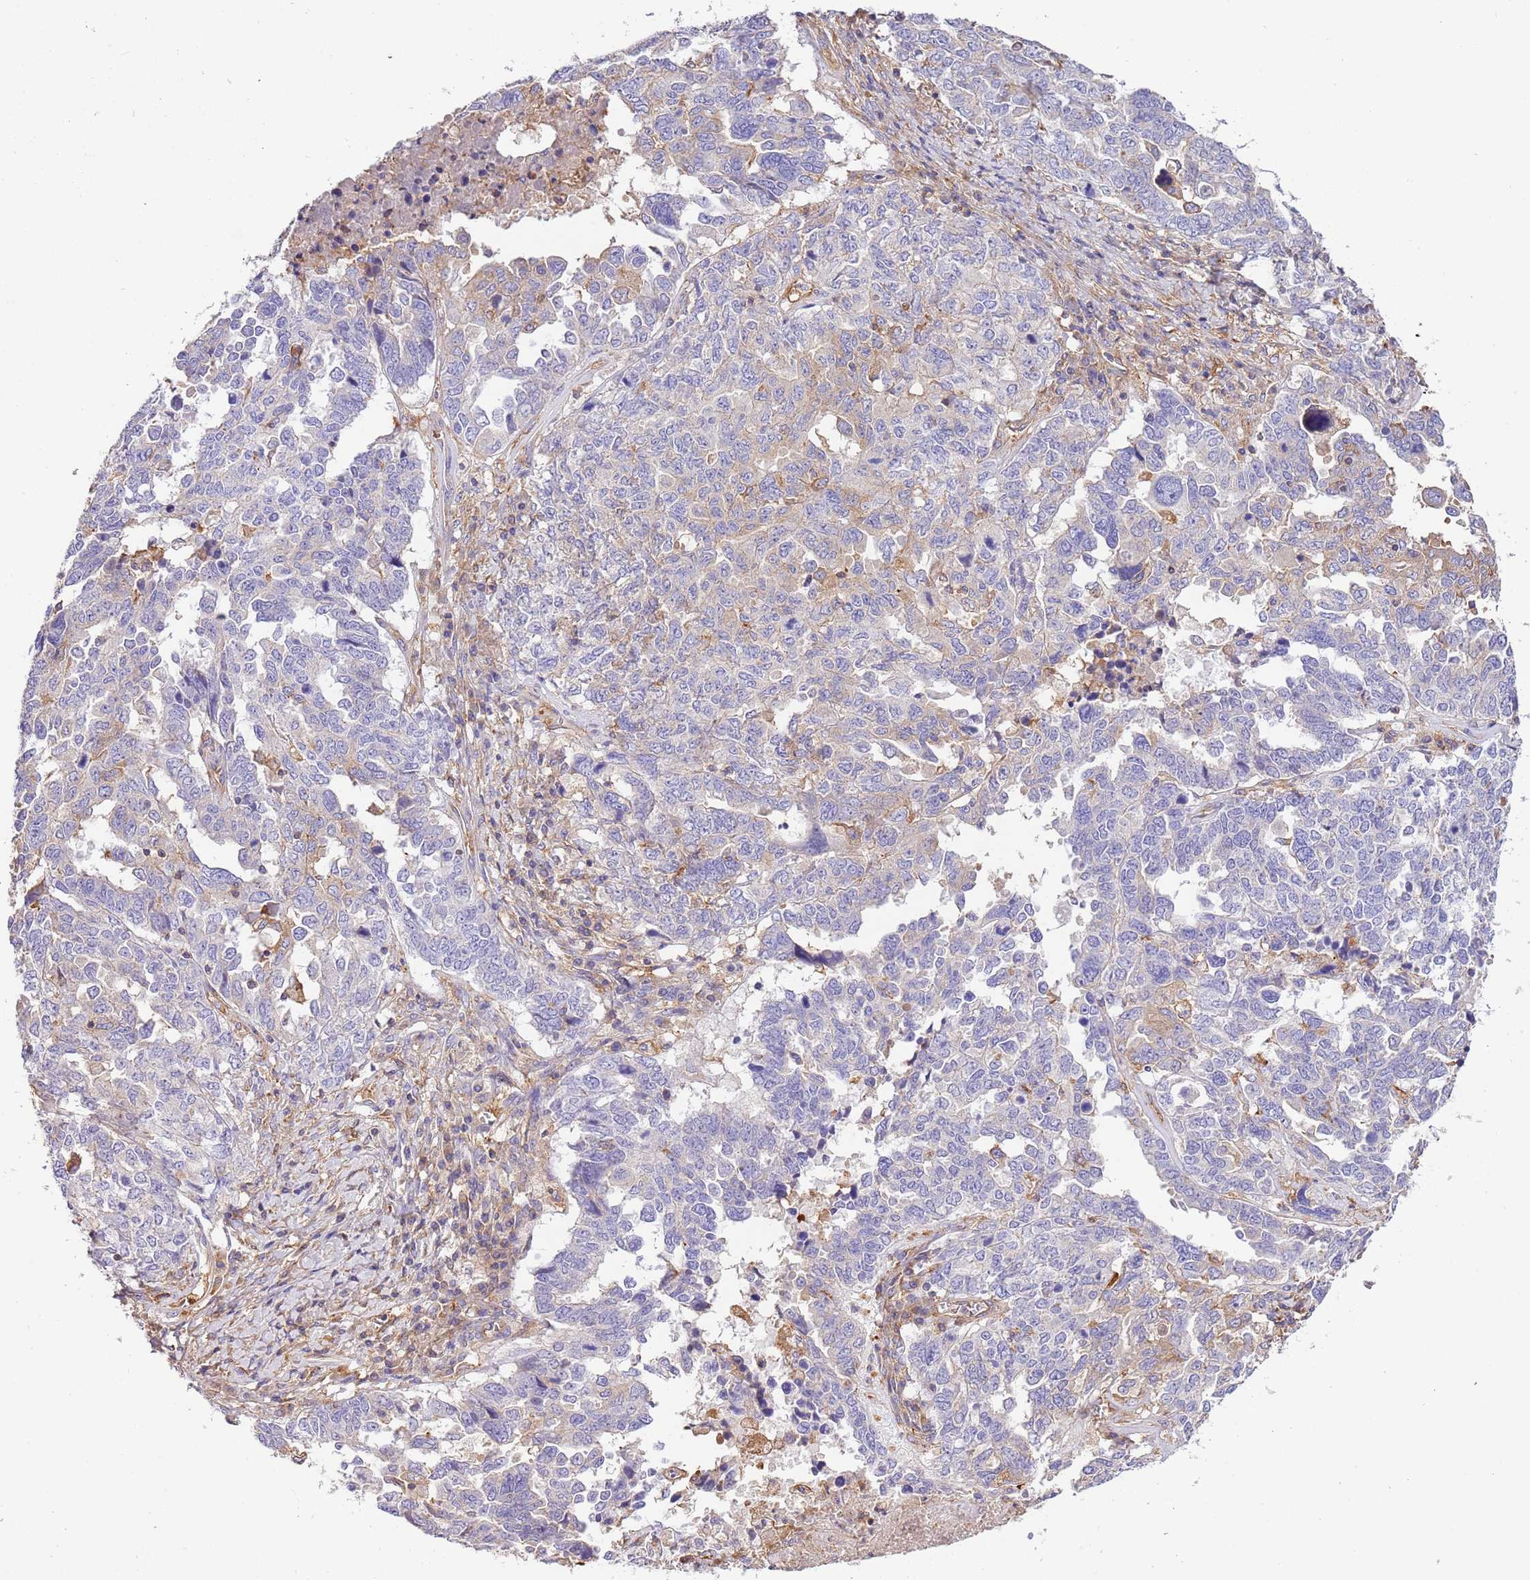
{"staining": {"intensity": "weak", "quantity": "<25%", "location": "cytoplasmic/membranous"}, "tissue": "ovarian cancer", "cell_type": "Tumor cells", "image_type": "cancer", "snomed": [{"axis": "morphology", "description": "Carcinoma, endometroid"}, {"axis": "topography", "description": "Ovary"}], "caption": "Tumor cells are negative for protein expression in human endometroid carcinoma (ovarian).", "gene": "NAALADL1", "patient": {"sex": "female", "age": 62}}